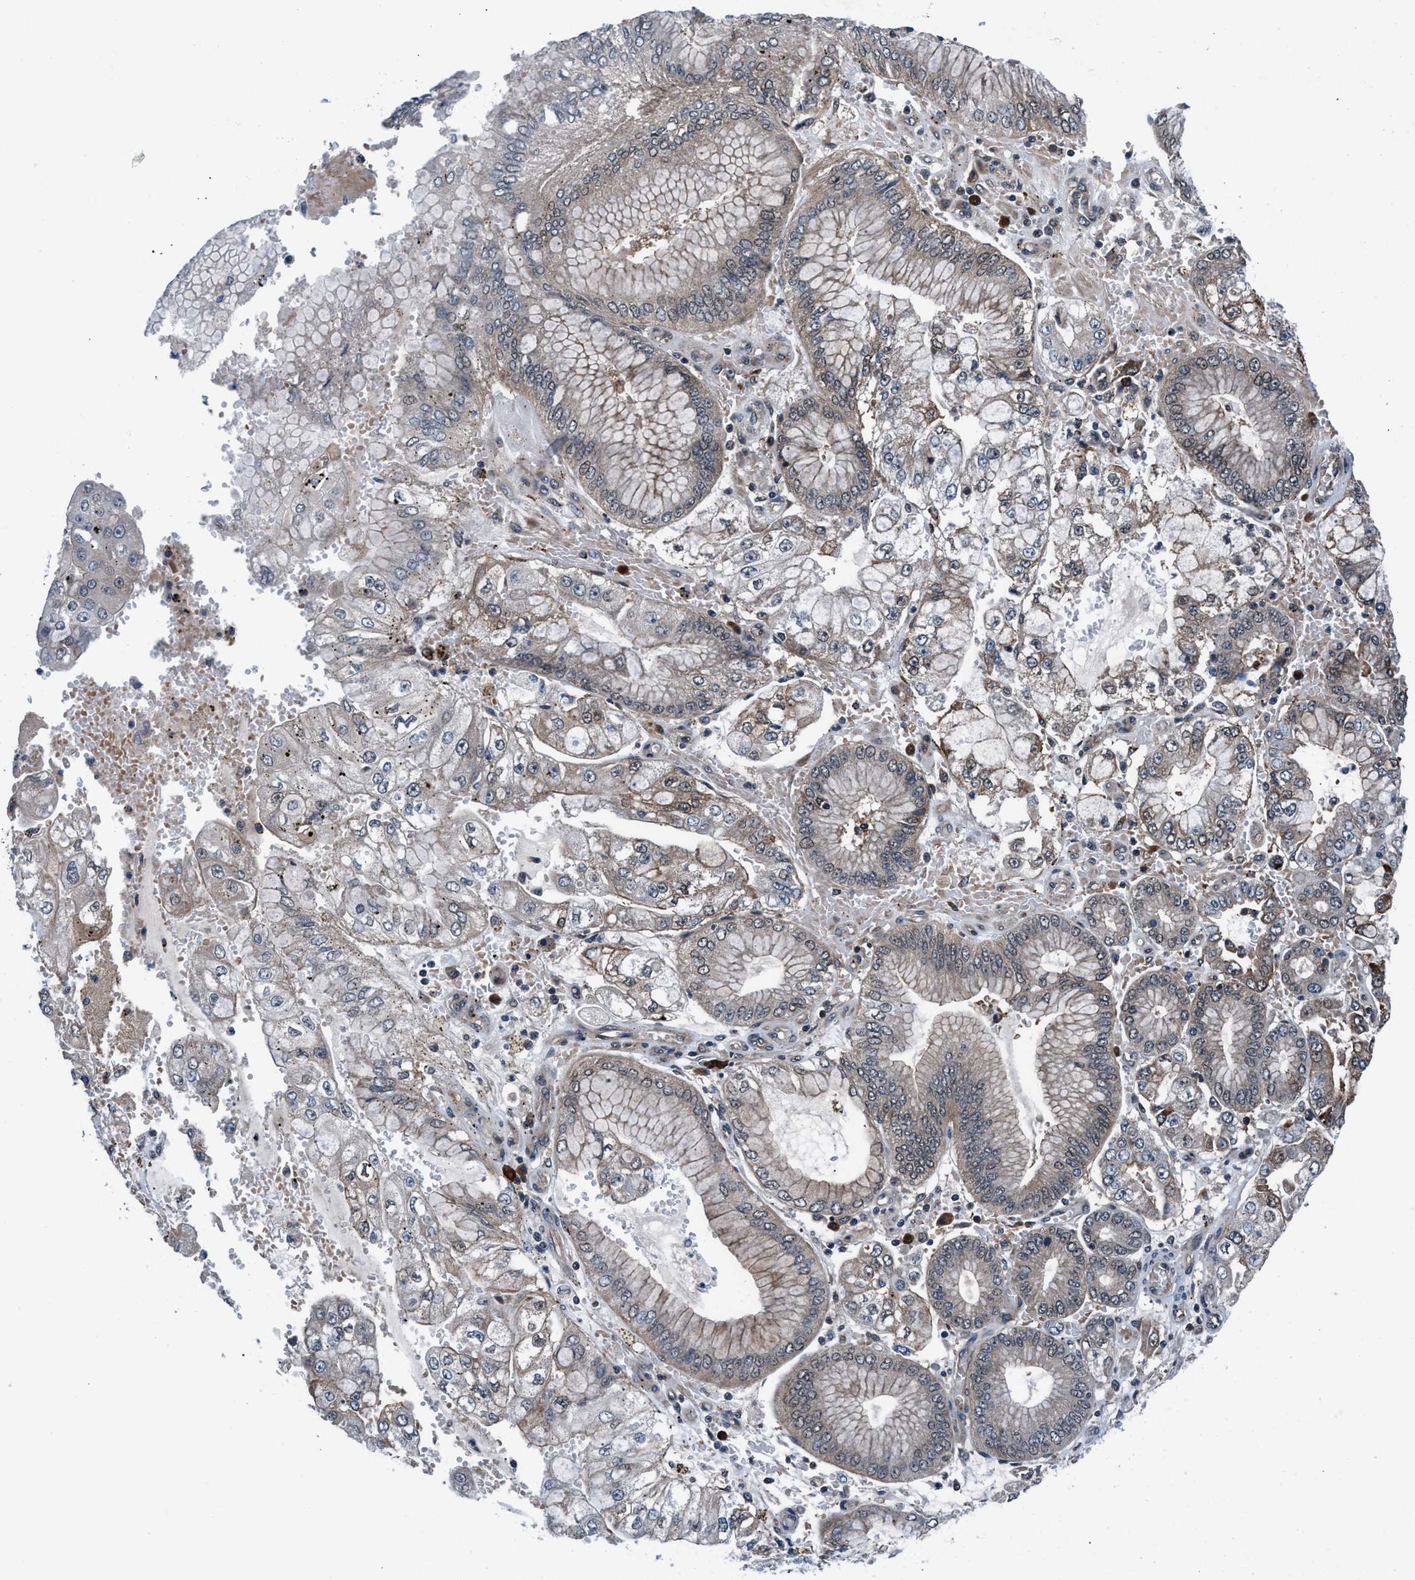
{"staining": {"intensity": "weak", "quantity": "25%-75%", "location": "cytoplasmic/membranous"}, "tissue": "stomach cancer", "cell_type": "Tumor cells", "image_type": "cancer", "snomed": [{"axis": "morphology", "description": "Adenocarcinoma, NOS"}, {"axis": "topography", "description": "Stomach"}], "caption": "Immunohistochemistry (IHC) of stomach cancer (adenocarcinoma) displays low levels of weak cytoplasmic/membranous staining in about 25%-75% of tumor cells.", "gene": "PRPSAP2", "patient": {"sex": "male", "age": 76}}